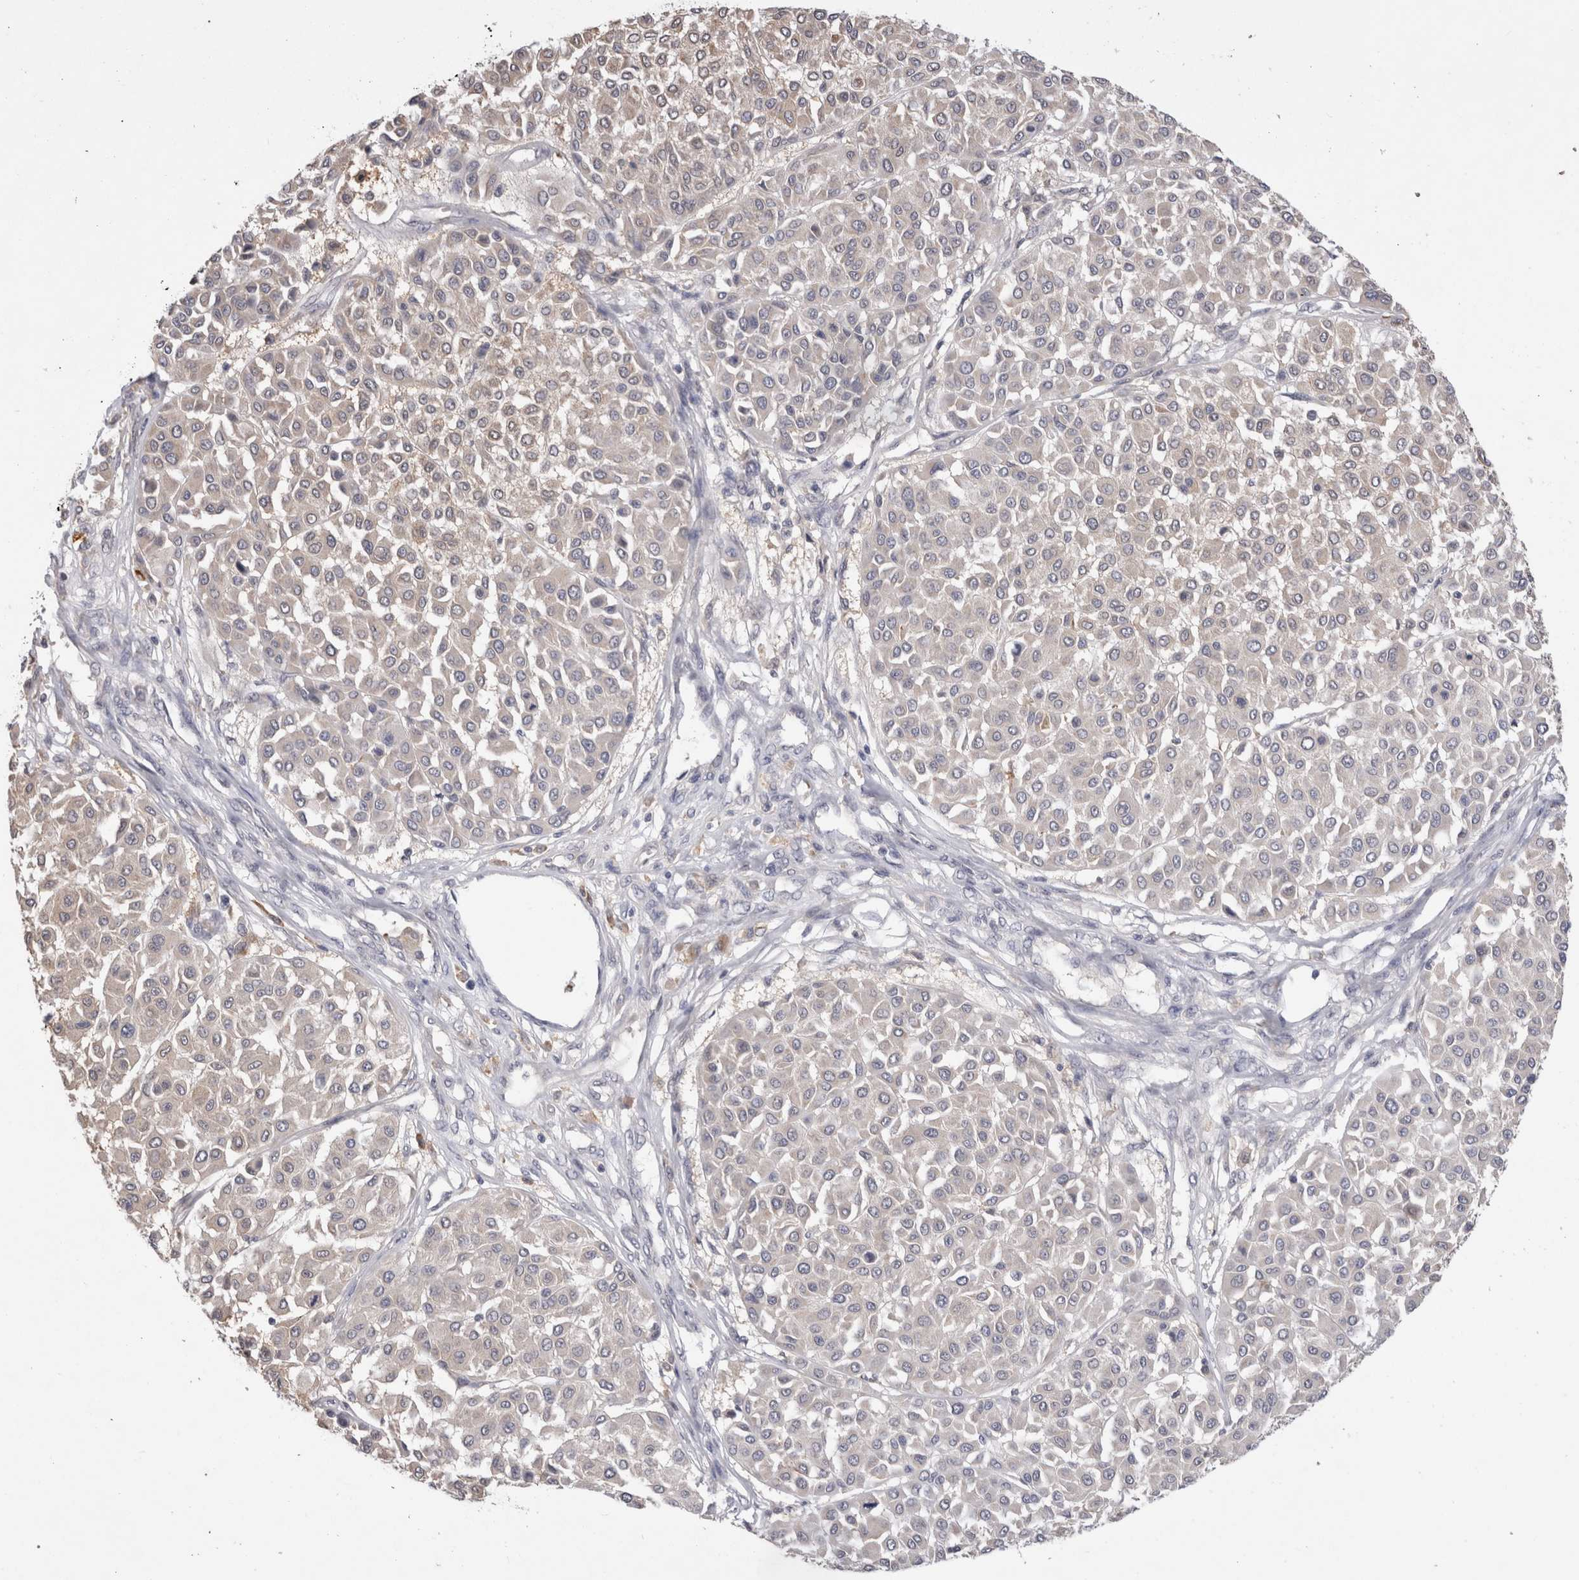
{"staining": {"intensity": "negative", "quantity": "none", "location": "none"}, "tissue": "melanoma", "cell_type": "Tumor cells", "image_type": "cancer", "snomed": [{"axis": "morphology", "description": "Malignant melanoma, Metastatic site"}, {"axis": "topography", "description": "Soft tissue"}], "caption": "Tumor cells are negative for brown protein staining in malignant melanoma (metastatic site). The staining was performed using DAB (3,3'-diaminobenzidine) to visualize the protein expression in brown, while the nuclei were stained in blue with hematoxylin (Magnification: 20x).", "gene": "VSIG4", "patient": {"sex": "male", "age": 41}}